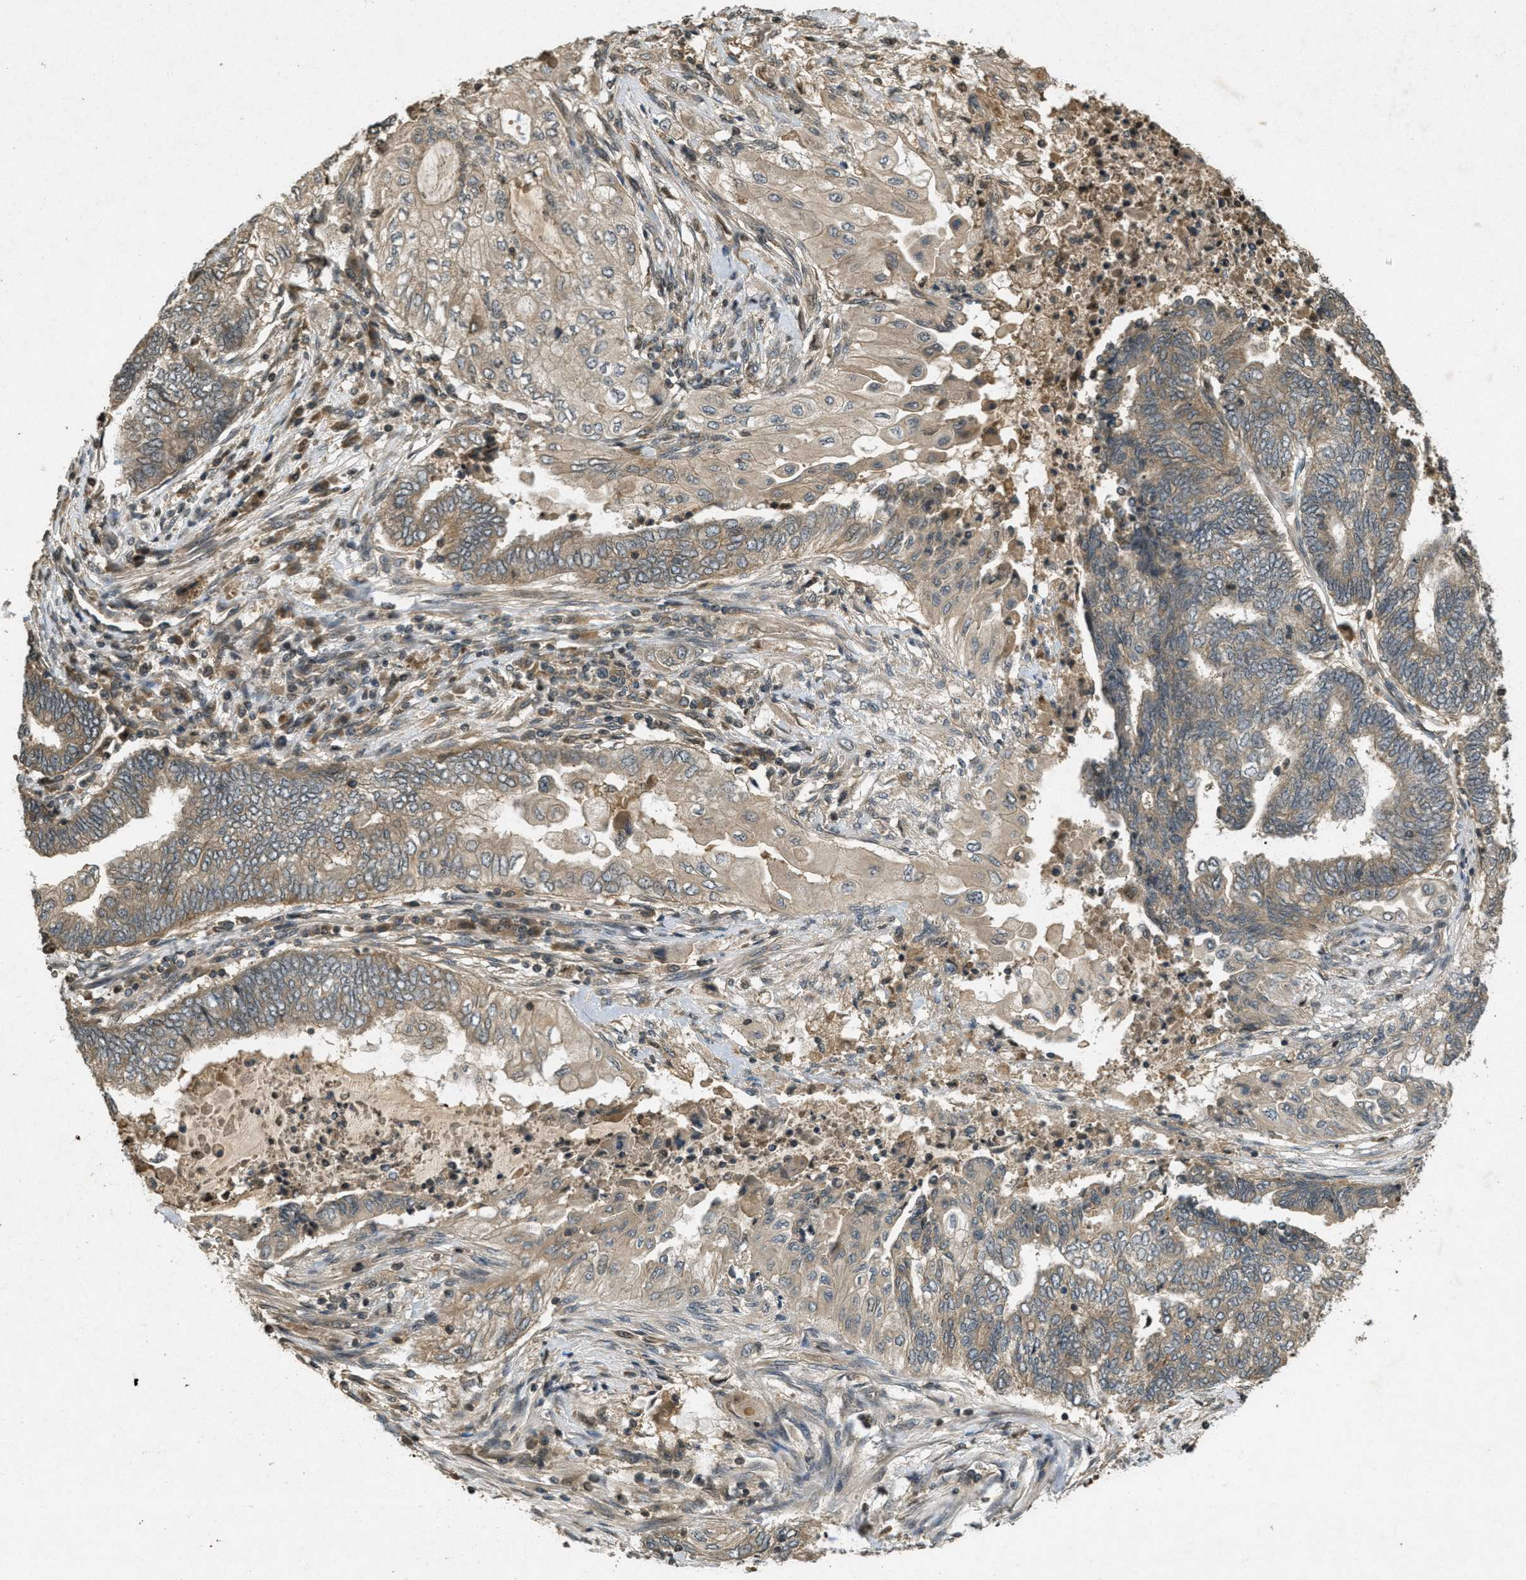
{"staining": {"intensity": "moderate", "quantity": ">75%", "location": "cytoplasmic/membranous"}, "tissue": "endometrial cancer", "cell_type": "Tumor cells", "image_type": "cancer", "snomed": [{"axis": "morphology", "description": "Adenocarcinoma, NOS"}, {"axis": "topography", "description": "Uterus"}, {"axis": "topography", "description": "Endometrium"}], "caption": "Endometrial adenocarcinoma stained with a brown dye displays moderate cytoplasmic/membranous positive expression in about >75% of tumor cells.", "gene": "ATG7", "patient": {"sex": "female", "age": 70}}